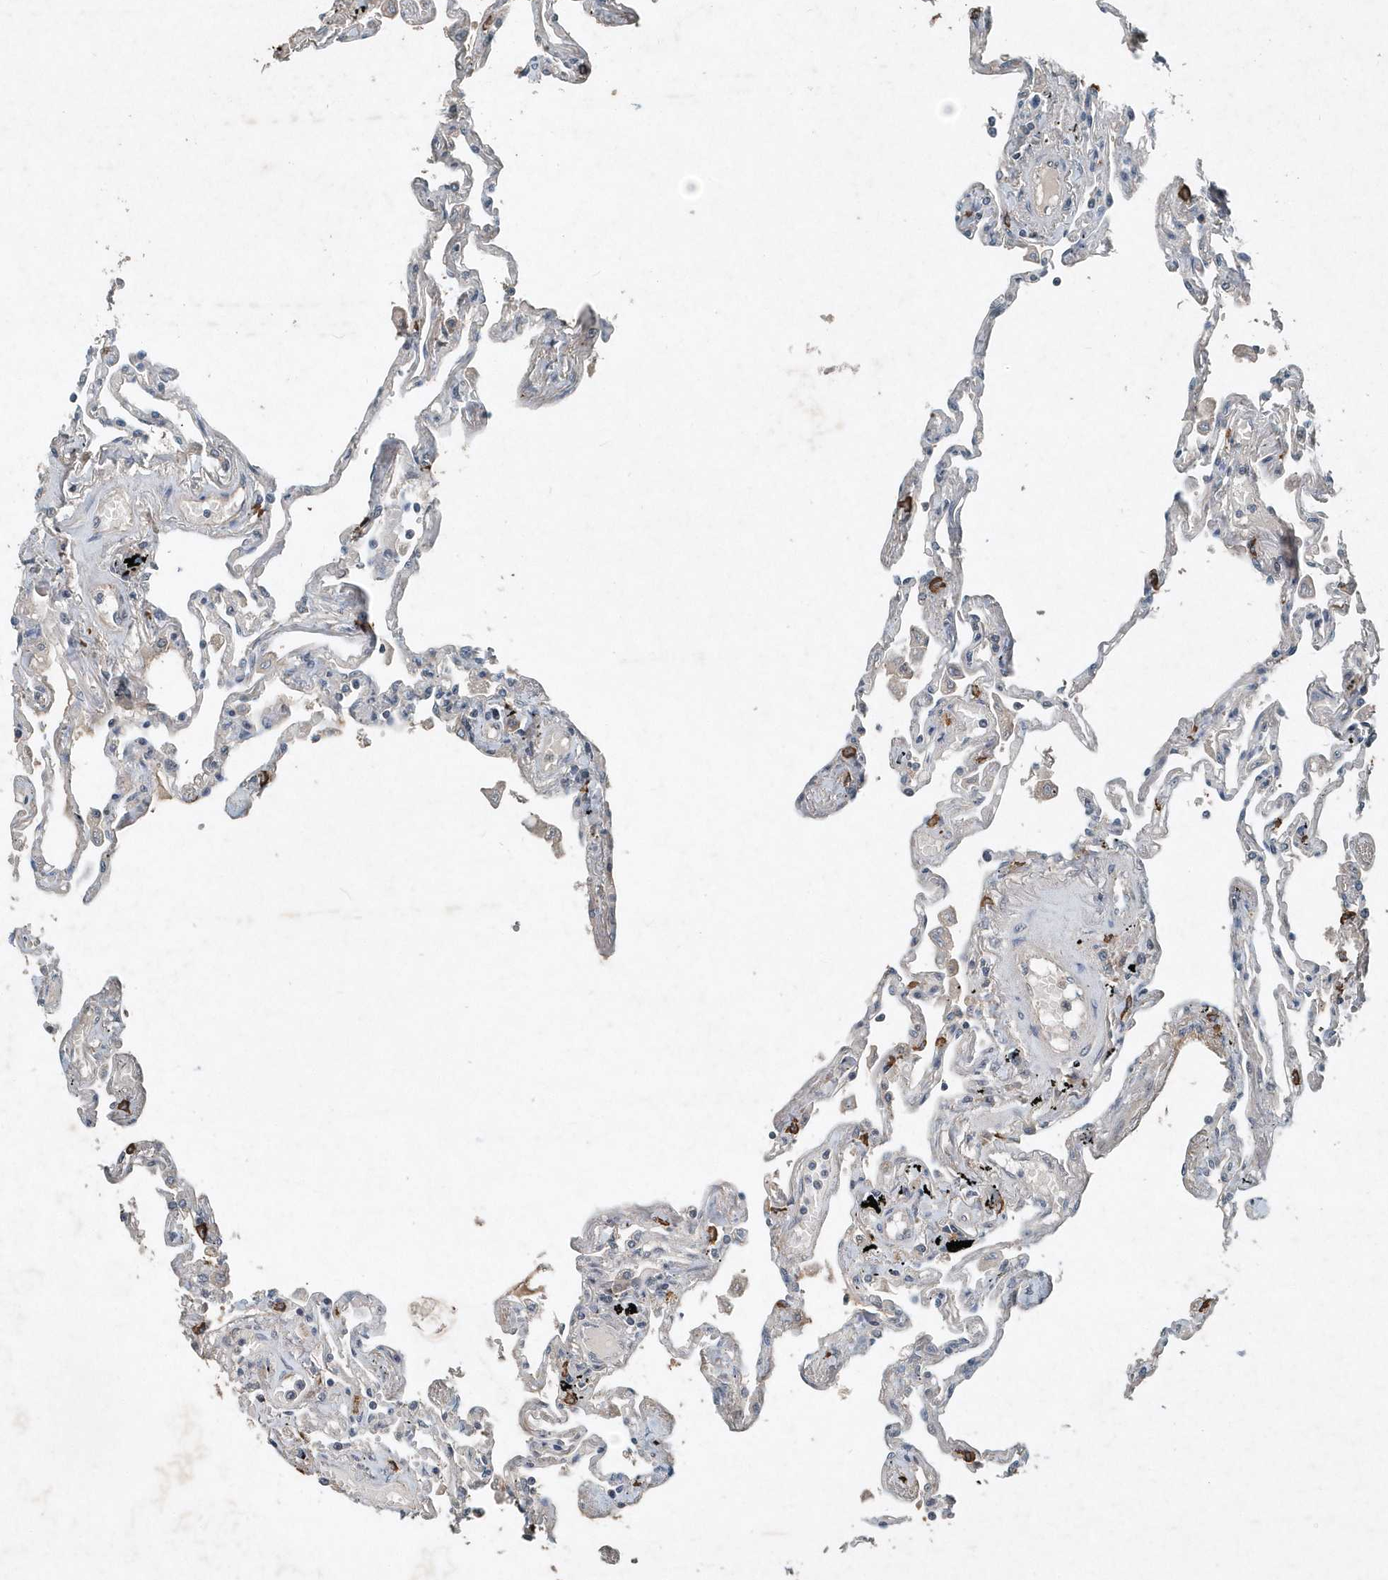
{"staining": {"intensity": "negative", "quantity": "none", "location": "none"}, "tissue": "lung", "cell_type": "Alveolar cells", "image_type": "normal", "snomed": [{"axis": "morphology", "description": "Normal tissue, NOS"}, {"axis": "topography", "description": "Lung"}], "caption": "Immunohistochemistry image of normal lung stained for a protein (brown), which exhibits no staining in alveolar cells.", "gene": "SCFD2", "patient": {"sex": "female", "age": 67}}